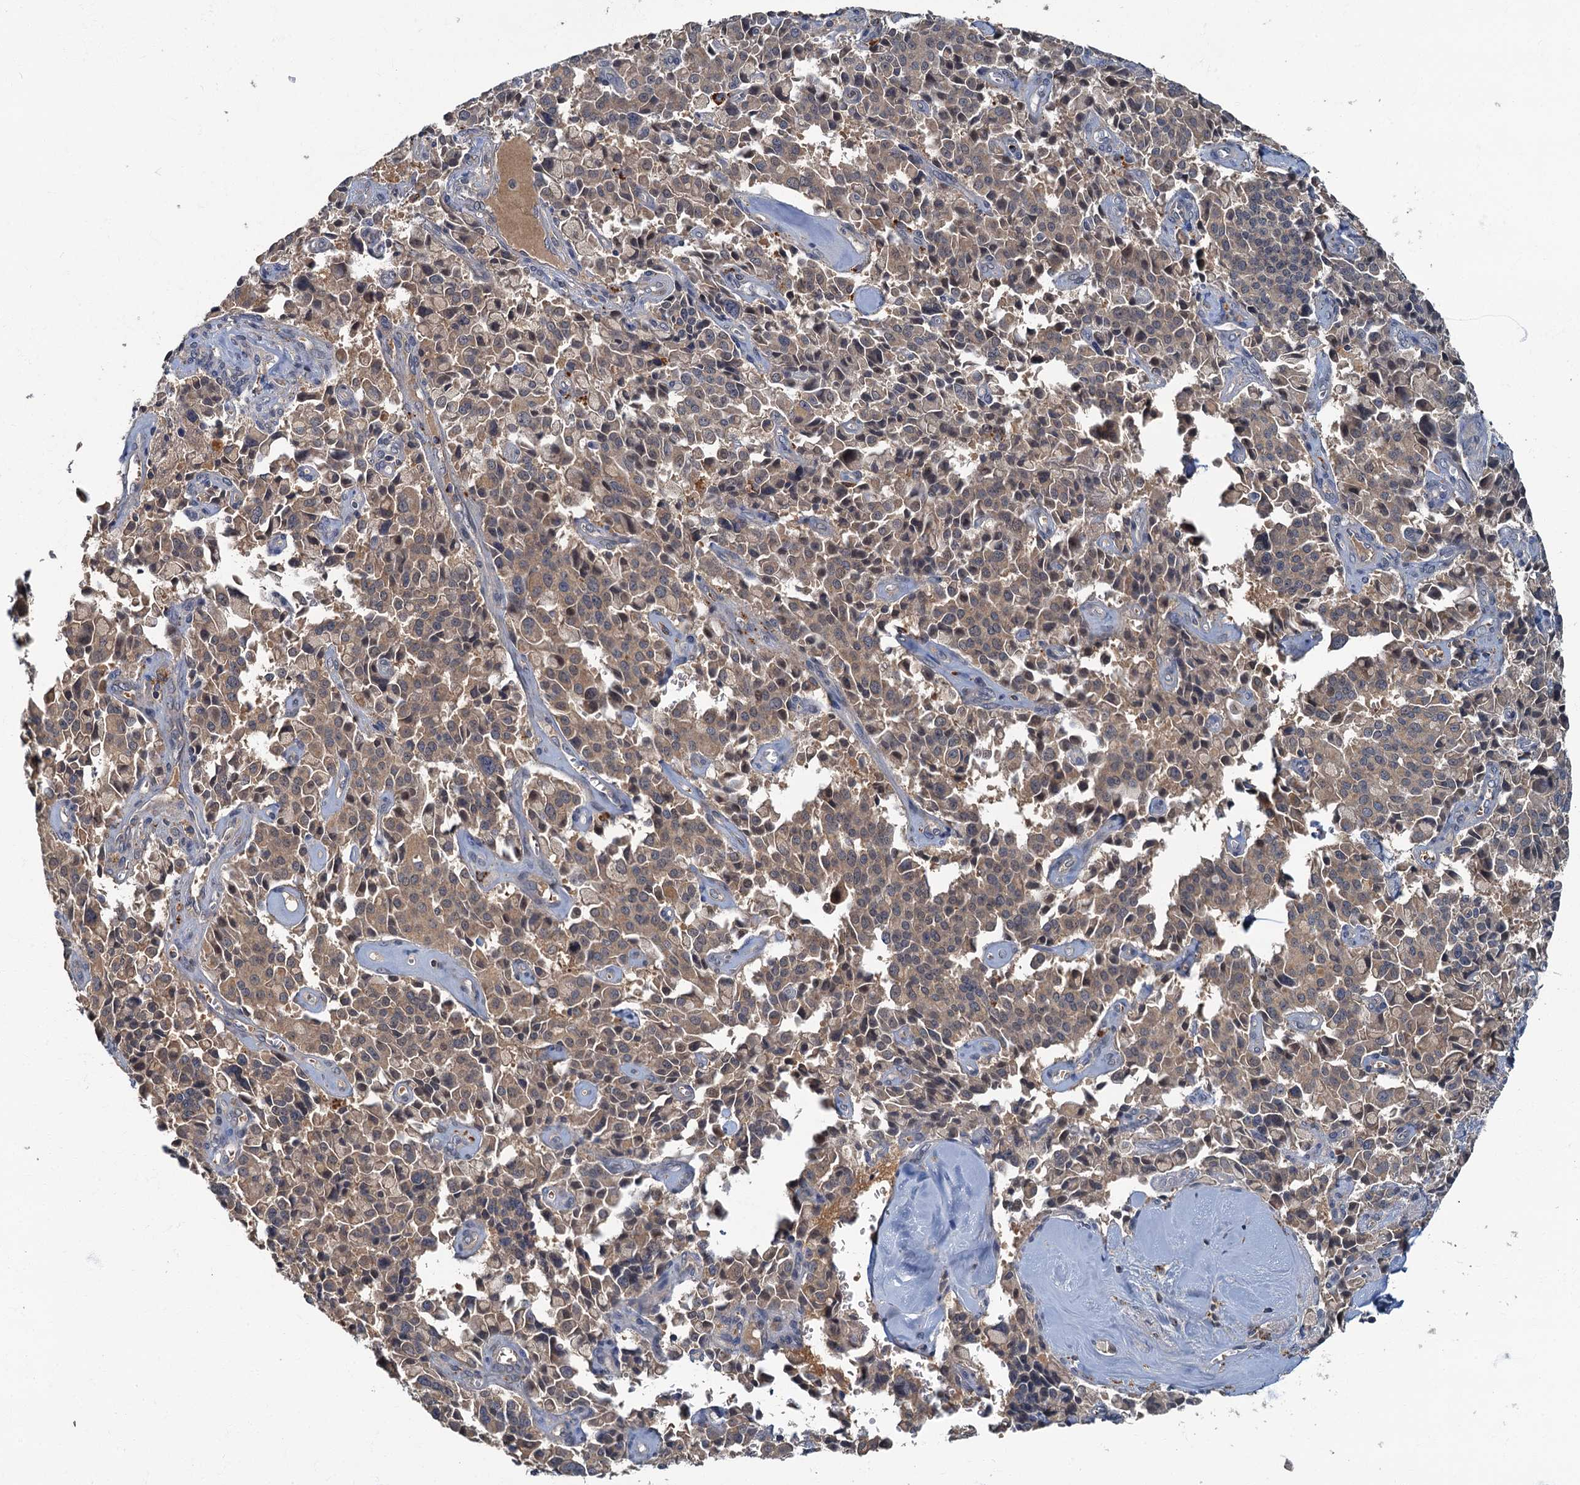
{"staining": {"intensity": "moderate", "quantity": ">75%", "location": "cytoplasmic/membranous"}, "tissue": "pancreatic cancer", "cell_type": "Tumor cells", "image_type": "cancer", "snomed": [{"axis": "morphology", "description": "Adenocarcinoma, NOS"}, {"axis": "topography", "description": "Pancreas"}], "caption": "Pancreatic cancer (adenocarcinoma) was stained to show a protein in brown. There is medium levels of moderate cytoplasmic/membranous staining in approximately >75% of tumor cells.", "gene": "WDCP", "patient": {"sex": "male", "age": 65}}